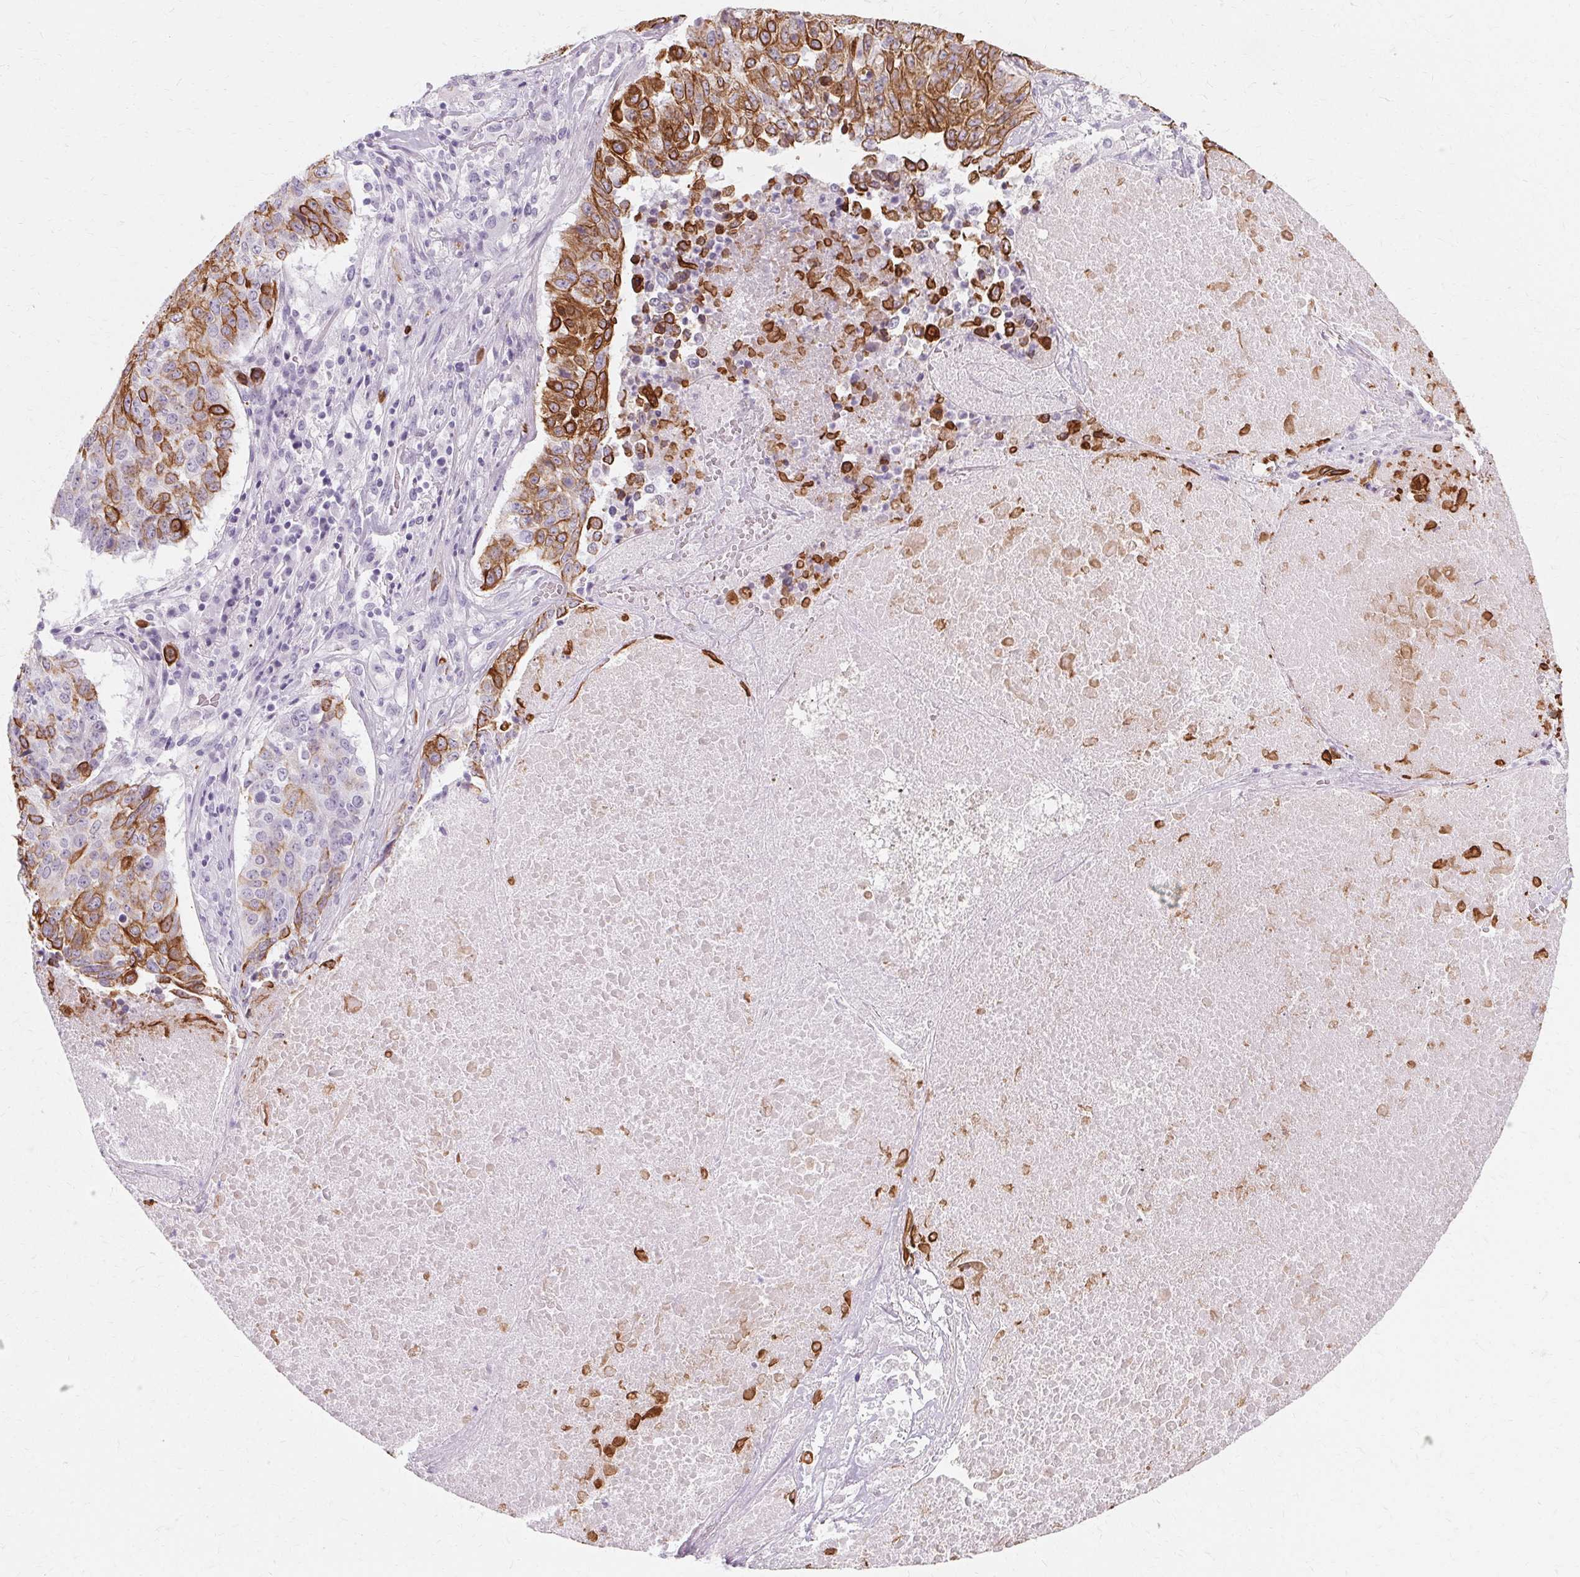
{"staining": {"intensity": "moderate", "quantity": ">75%", "location": "cytoplasmic/membranous"}, "tissue": "lung cancer", "cell_type": "Tumor cells", "image_type": "cancer", "snomed": [{"axis": "morphology", "description": "Normal tissue, NOS"}, {"axis": "morphology", "description": "Squamous cell carcinoma, NOS"}, {"axis": "topography", "description": "Bronchus"}, {"axis": "topography", "description": "Lung"}], "caption": "IHC (DAB) staining of human lung squamous cell carcinoma demonstrates moderate cytoplasmic/membranous protein staining in approximately >75% of tumor cells.", "gene": "KRT6C", "patient": {"sex": "male", "age": 64}}